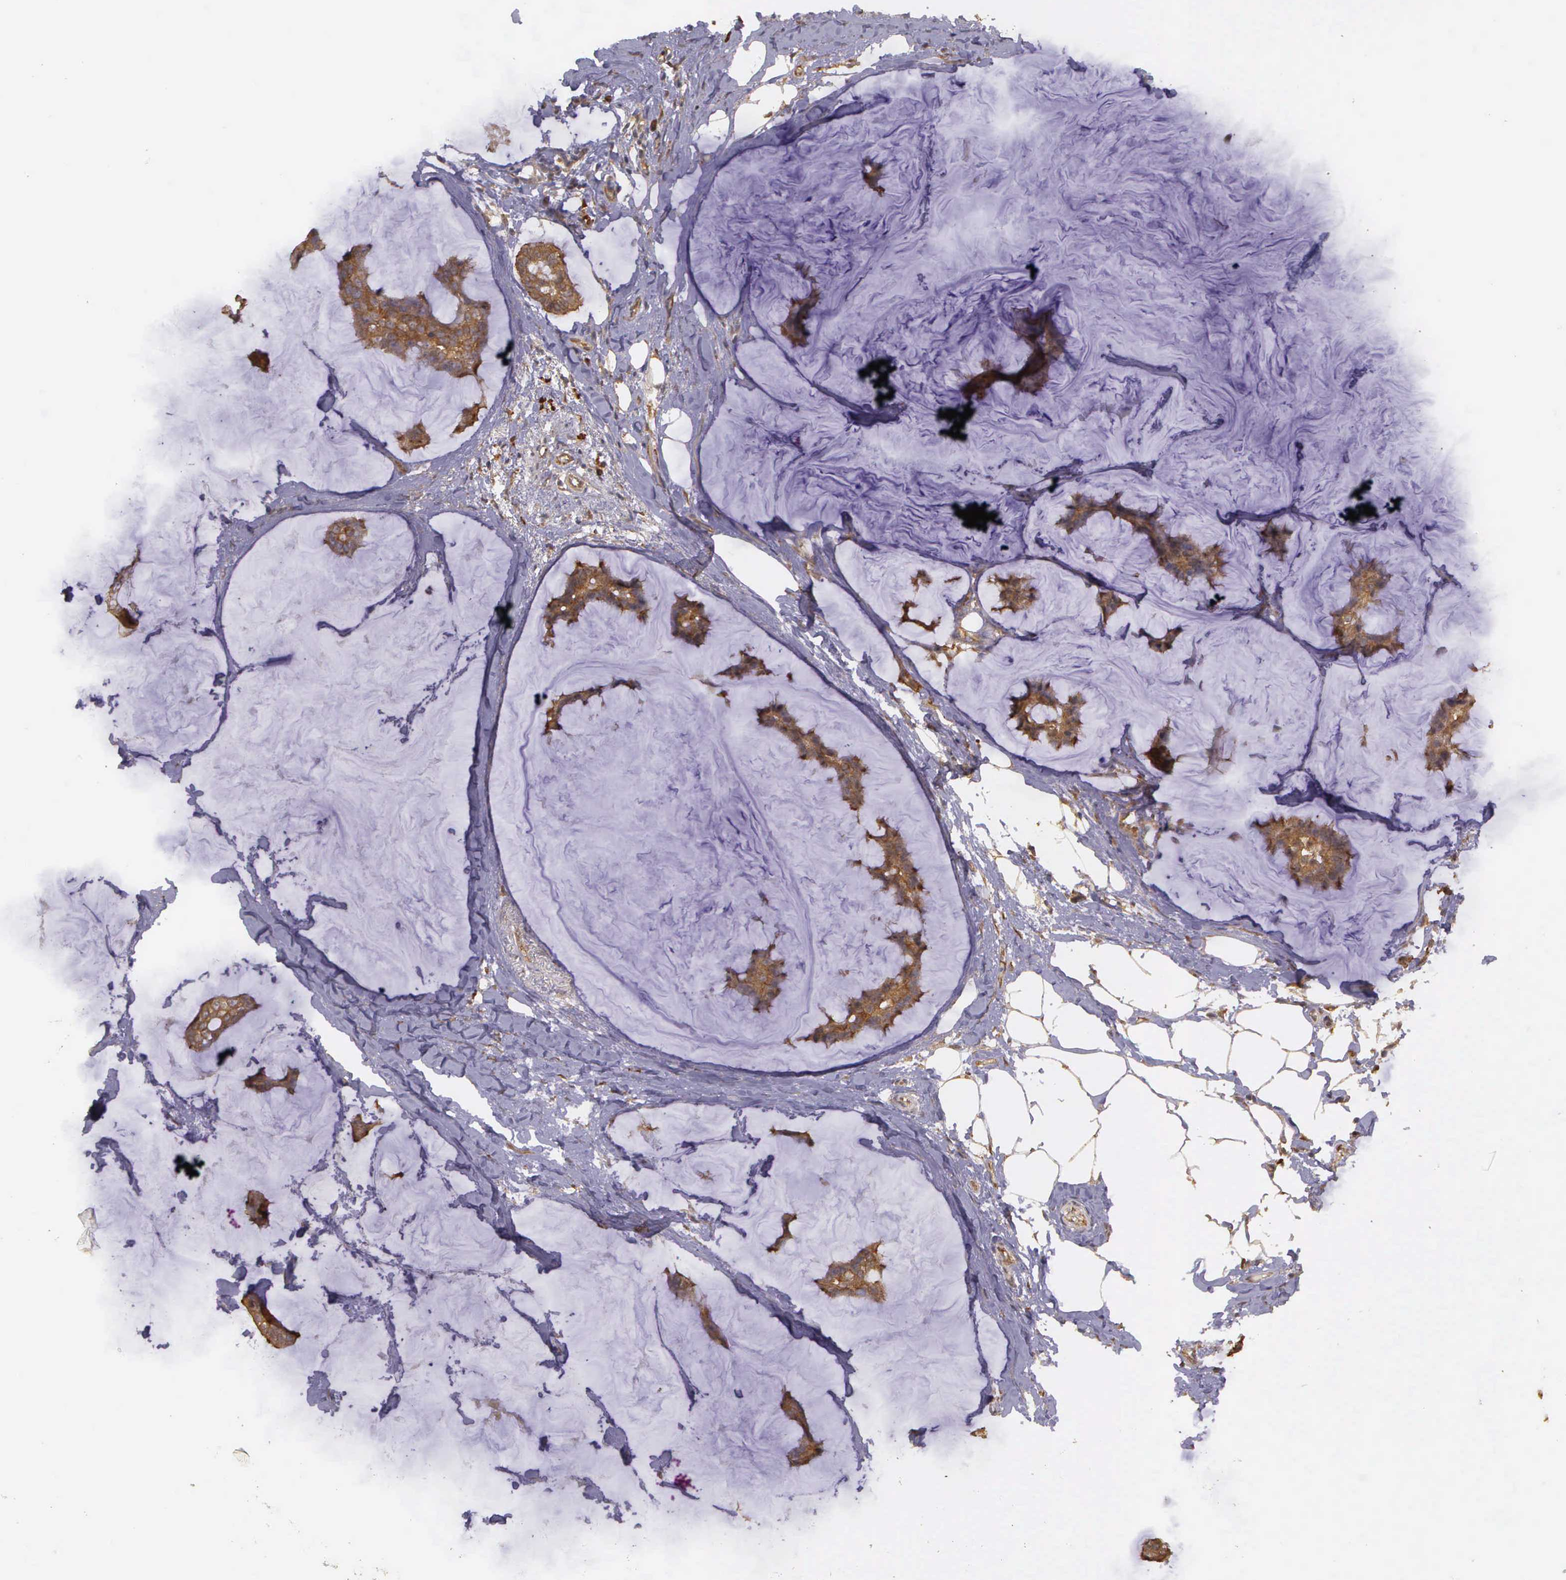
{"staining": {"intensity": "strong", "quantity": ">75%", "location": "cytoplasmic/membranous"}, "tissue": "breast cancer", "cell_type": "Tumor cells", "image_type": "cancer", "snomed": [{"axis": "morphology", "description": "Duct carcinoma"}, {"axis": "topography", "description": "Breast"}], "caption": "The immunohistochemical stain labels strong cytoplasmic/membranous expression in tumor cells of invasive ductal carcinoma (breast) tissue.", "gene": "EIF5", "patient": {"sex": "female", "age": 93}}